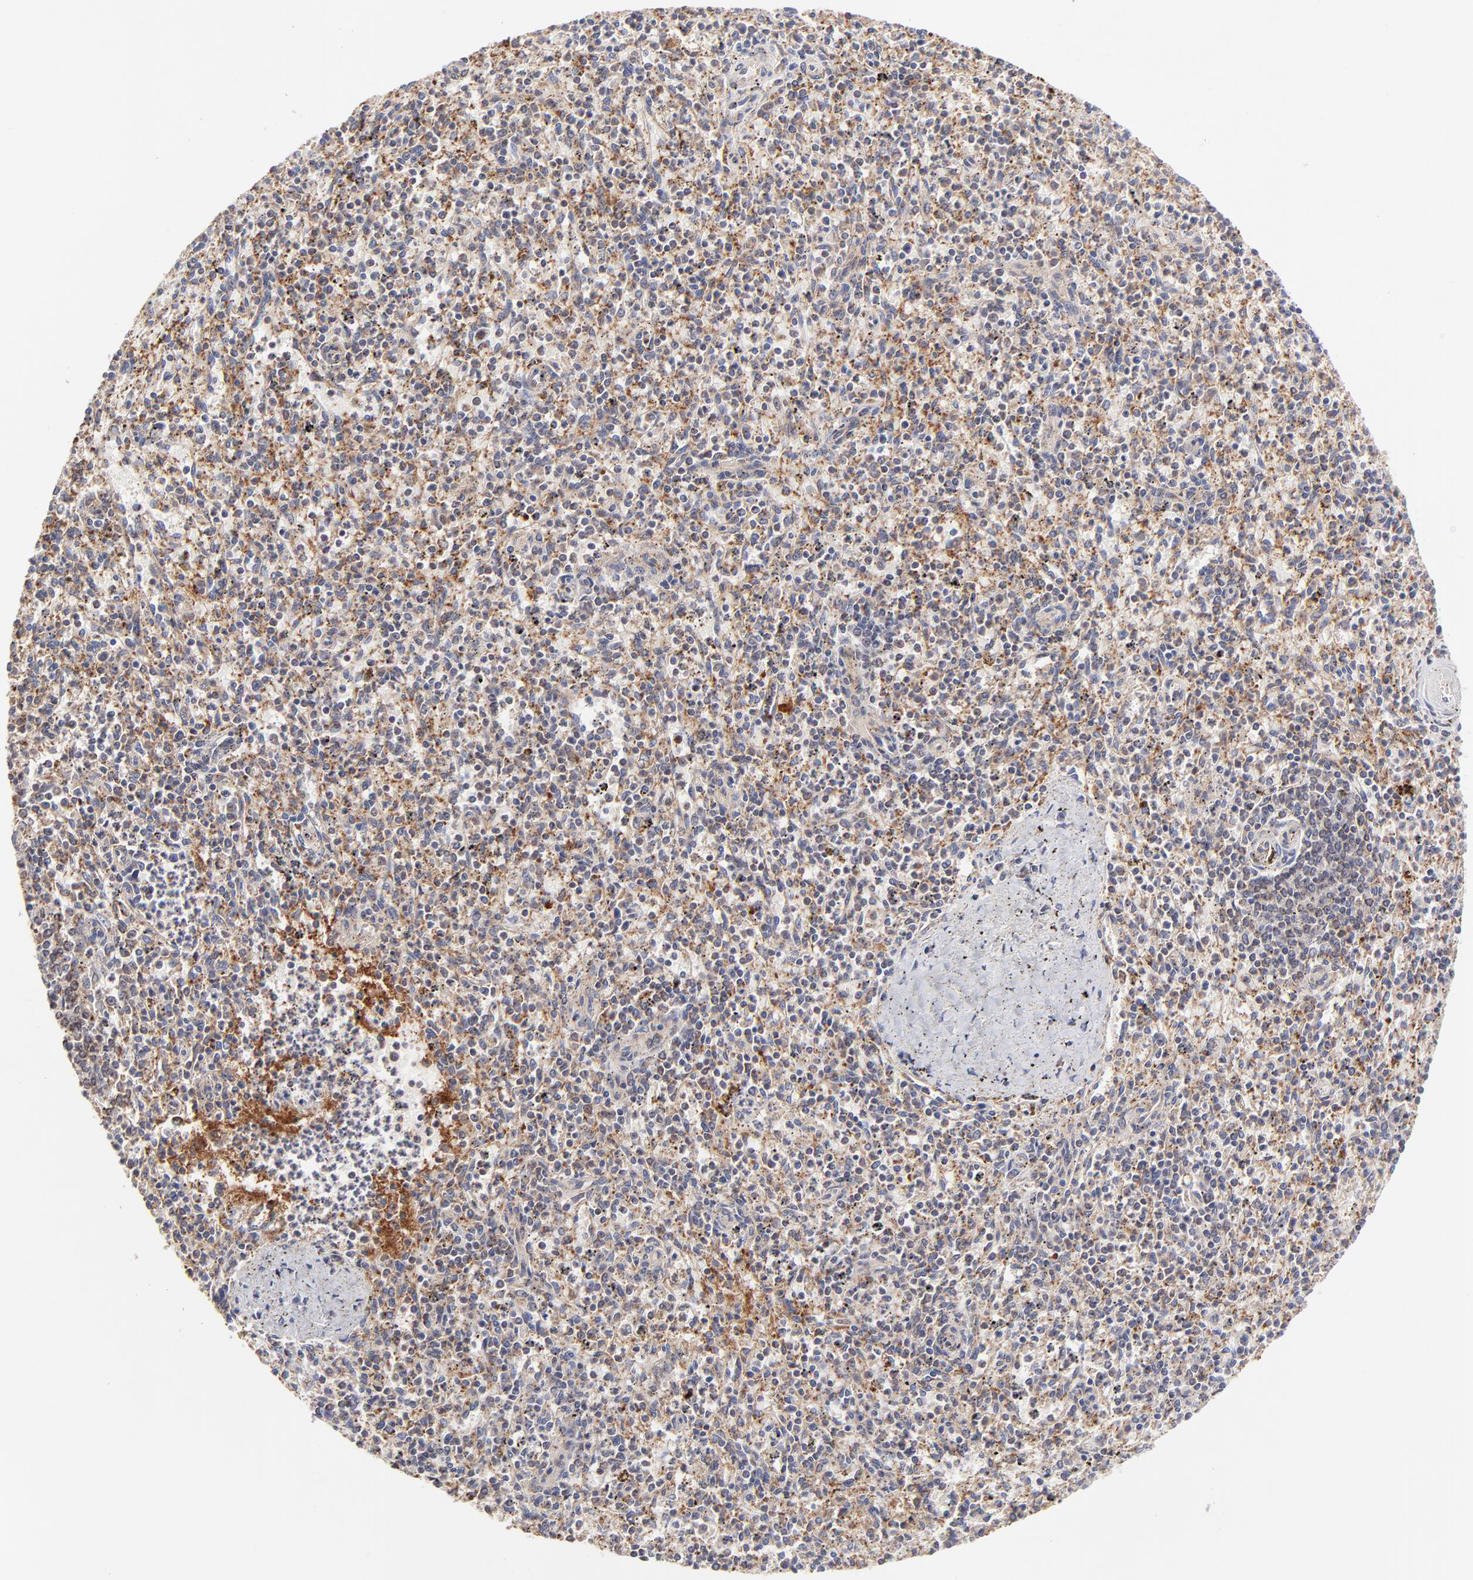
{"staining": {"intensity": "moderate", "quantity": "25%-75%", "location": "cytoplasmic/membranous"}, "tissue": "spleen", "cell_type": "Cells in red pulp", "image_type": "normal", "snomed": [{"axis": "morphology", "description": "Normal tissue, NOS"}, {"axis": "topography", "description": "Spleen"}], "caption": "This micrograph demonstrates unremarkable spleen stained with IHC to label a protein in brown. The cytoplasmic/membranous of cells in red pulp show moderate positivity for the protein. Nuclei are counter-stained blue.", "gene": "MAP2K7", "patient": {"sex": "male", "age": 72}}